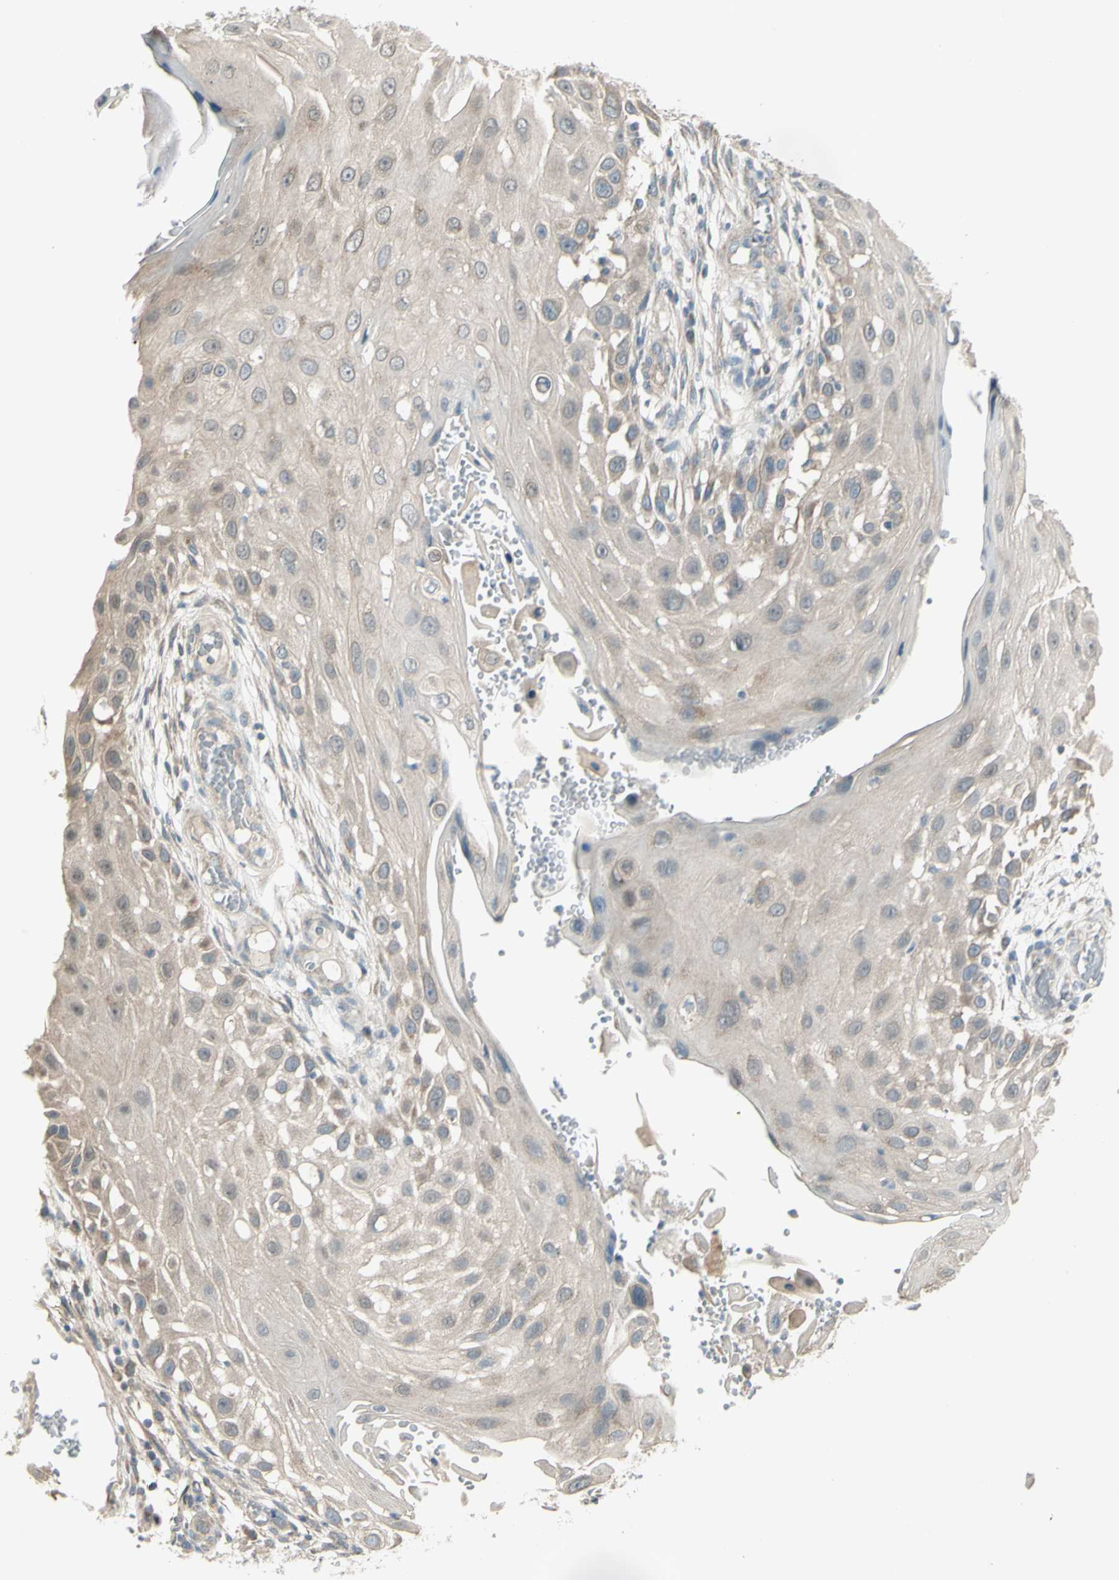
{"staining": {"intensity": "weak", "quantity": ">75%", "location": "cytoplasmic/membranous"}, "tissue": "skin cancer", "cell_type": "Tumor cells", "image_type": "cancer", "snomed": [{"axis": "morphology", "description": "Squamous cell carcinoma, NOS"}, {"axis": "topography", "description": "Skin"}], "caption": "Immunohistochemical staining of human skin cancer displays low levels of weak cytoplasmic/membranous protein expression in about >75% of tumor cells.", "gene": "NAXD", "patient": {"sex": "female", "age": 44}}